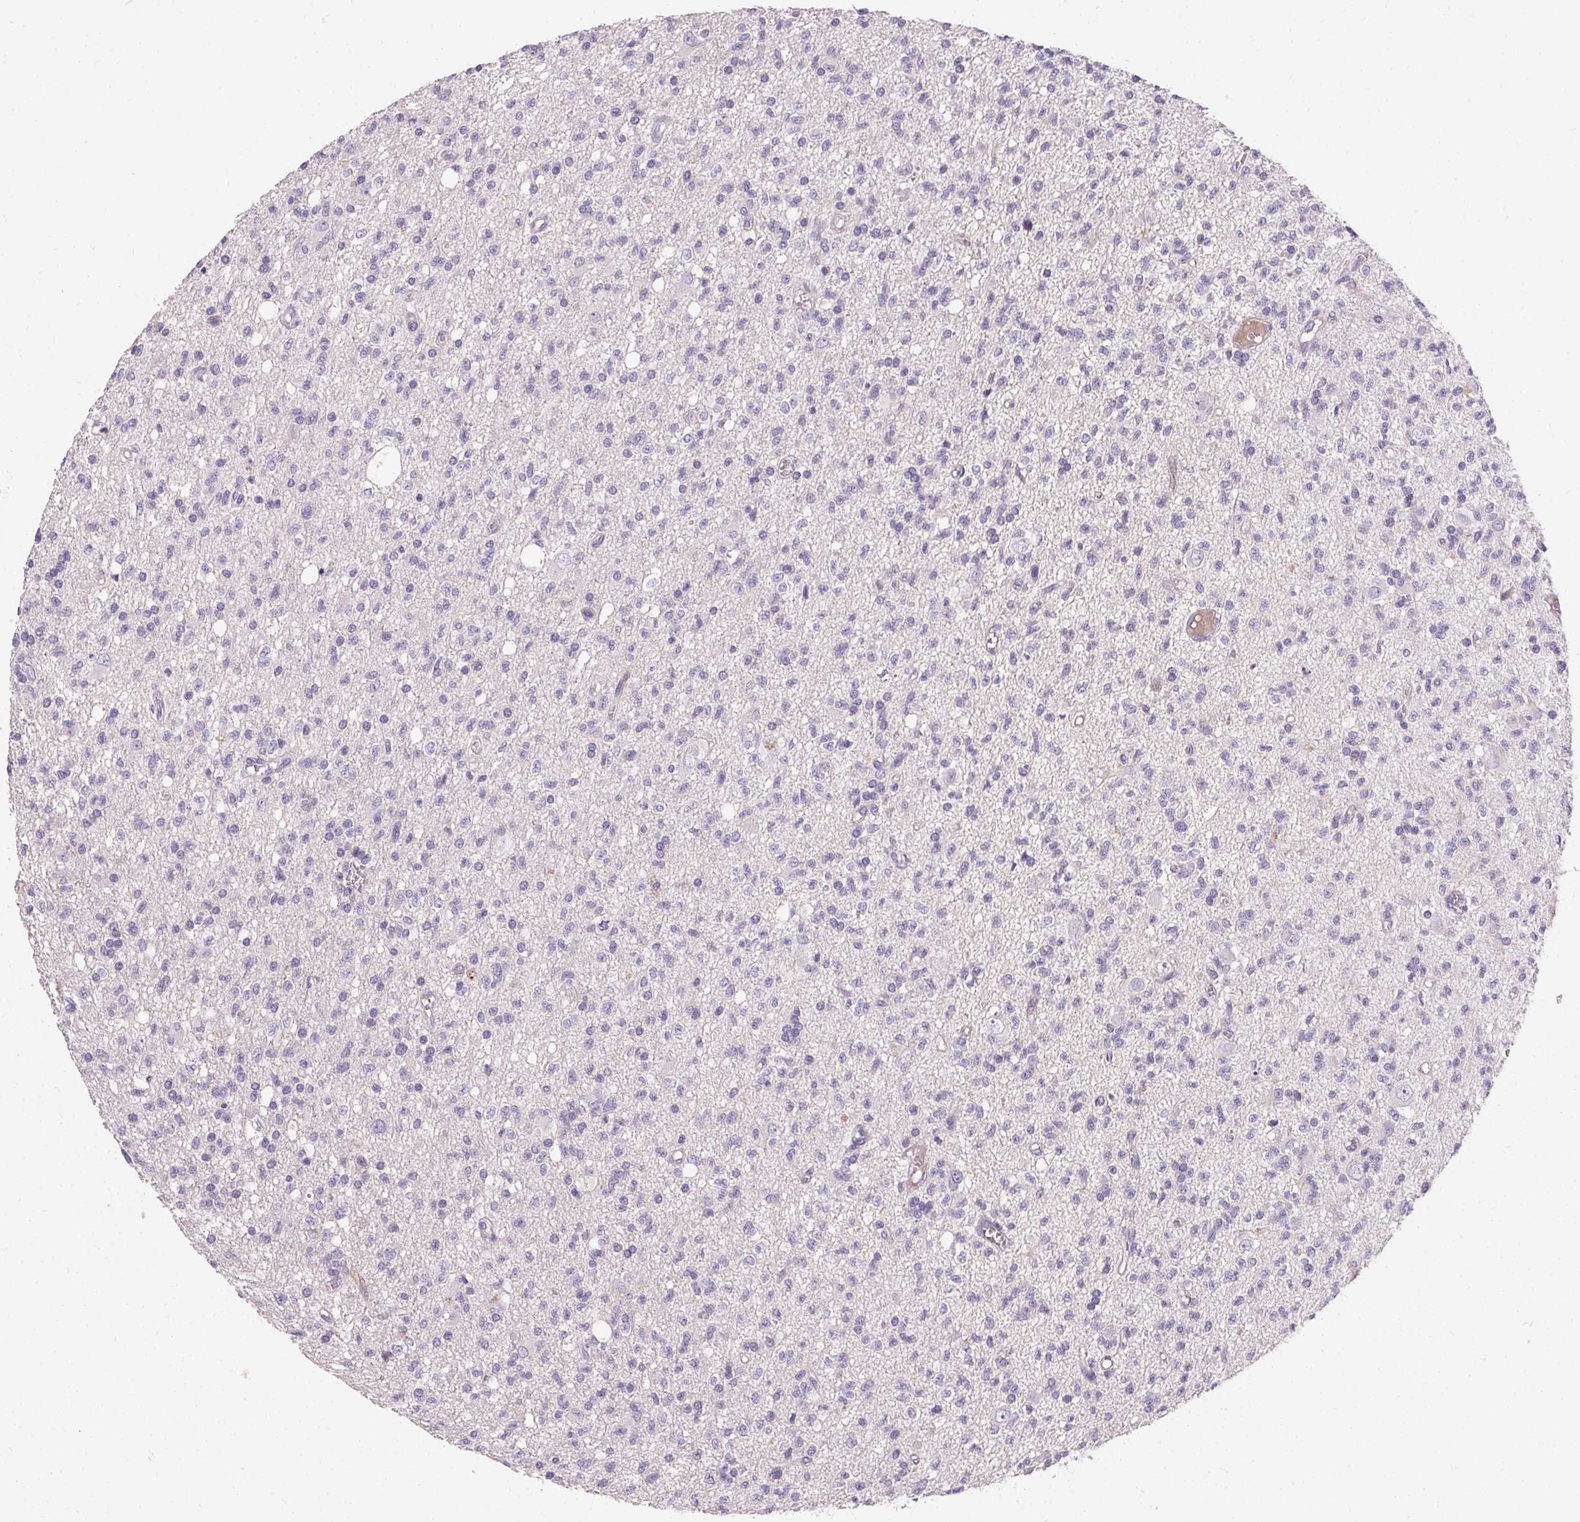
{"staining": {"intensity": "negative", "quantity": "none", "location": "none"}, "tissue": "glioma", "cell_type": "Tumor cells", "image_type": "cancer", "snomed": [{"axis": "morphology", "description": "Glioma, malignant, Low grade"}, {"axis": "topography", "description": "Brain"}], "caption": "Tumor cells show no significant protein staining in malignant low-grade glioma.", "gene": "TRIP13", "patient": {"sex": "male", "age": 64}}